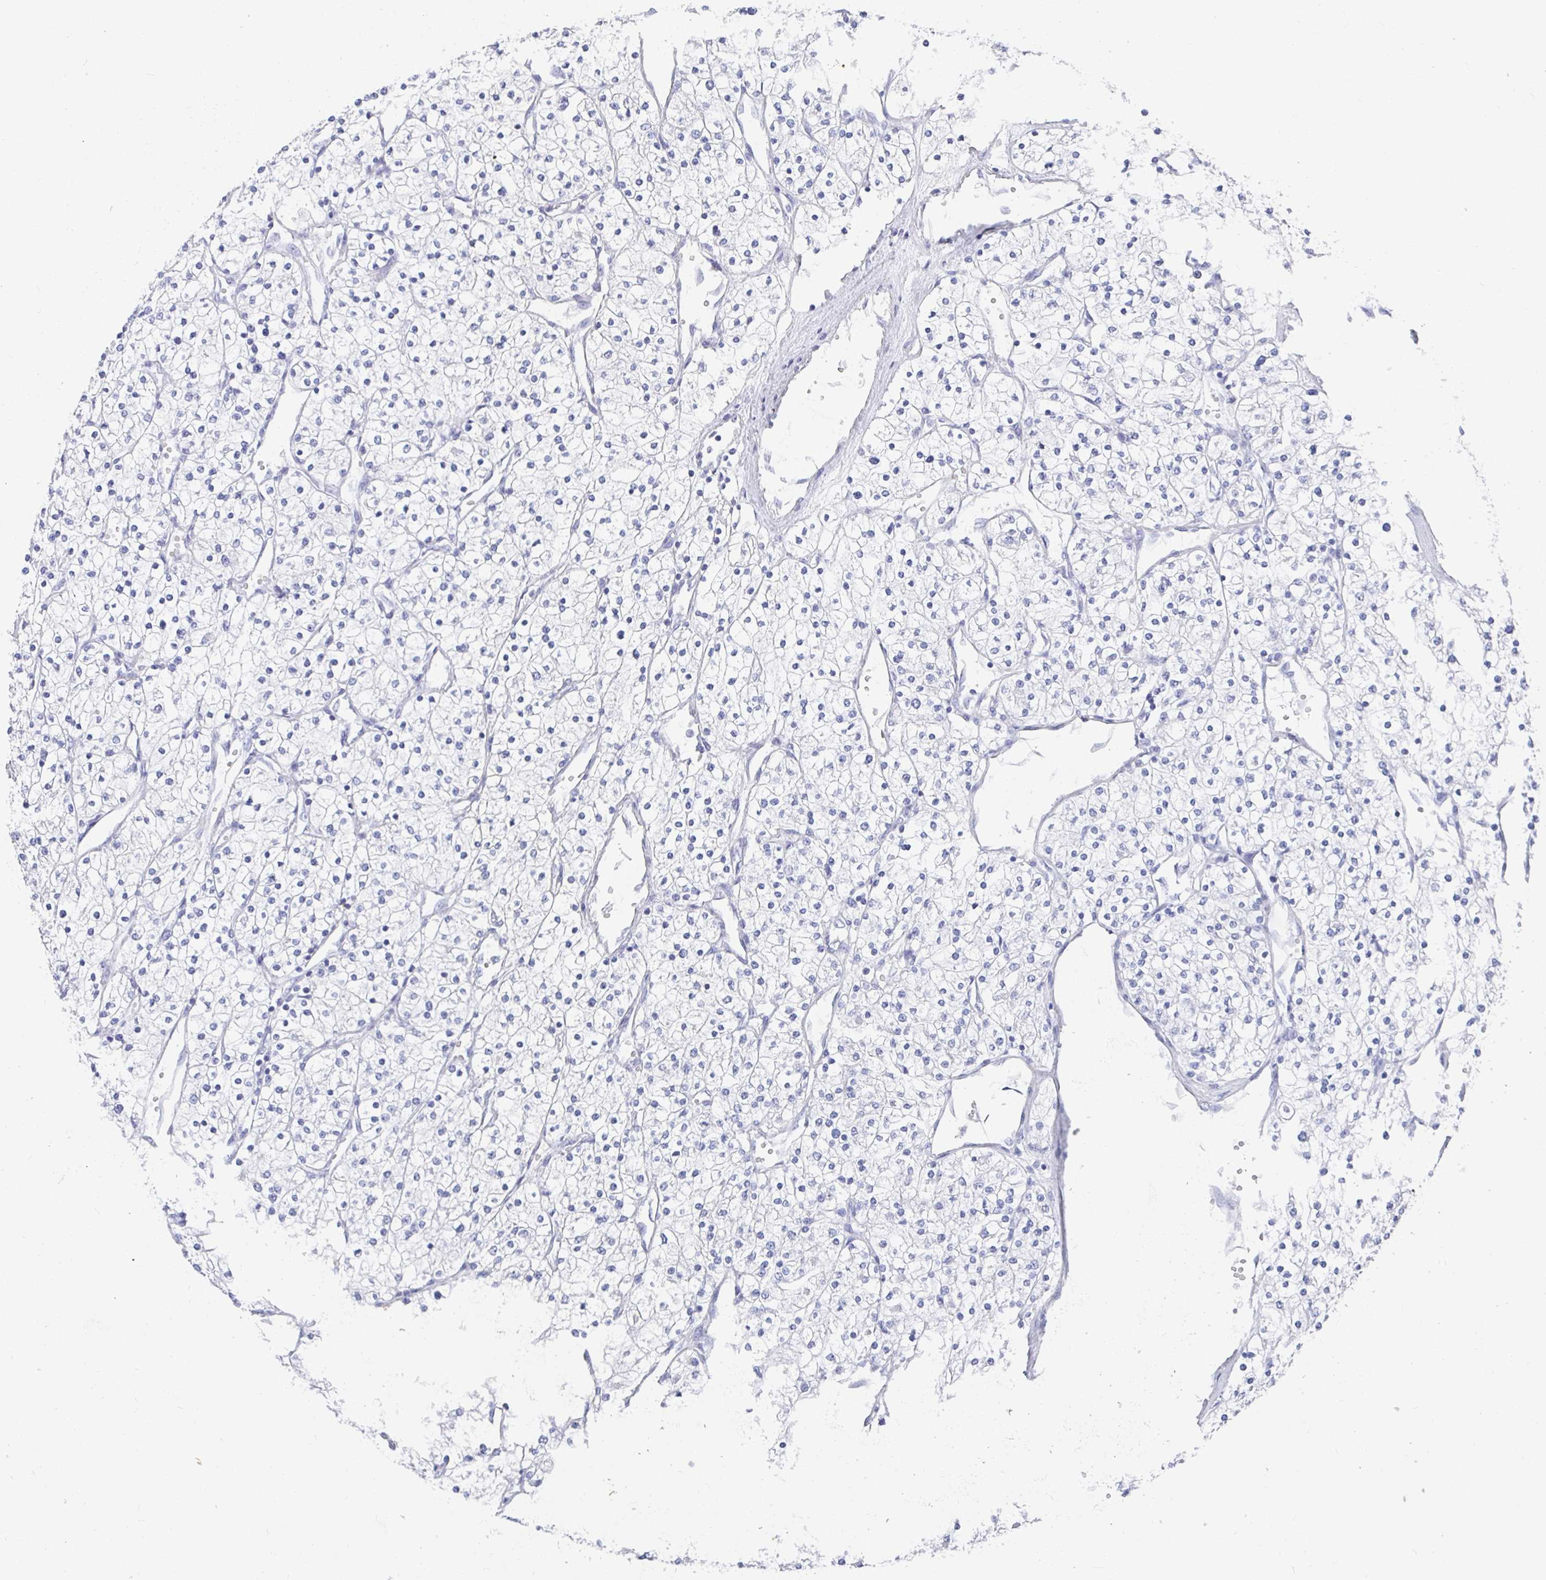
{"staining": {"intensity": "negative", "quantity": "none", "location": "none"}, "tissue": "renal cancer", "cell_type": "Tumor cells", "image_type": "cancer", "snomed": [{"axis": "morphology", "description": "Adenocarcinoma, NOS"}, {"axis": "topography", "description": "Kidney"}], "caption": "Tumor cells show no significant protein positivity in renal cancer (adenocarcinoma). Brightfield microscopy of immunohistochemistry stained with DAB (3,3'-diaminobenzidine) (brown) and hematoxylin (blue), captured at high magnification.", "gene": "GRIA1", "patient": {"sex": "male", "age": 80}}